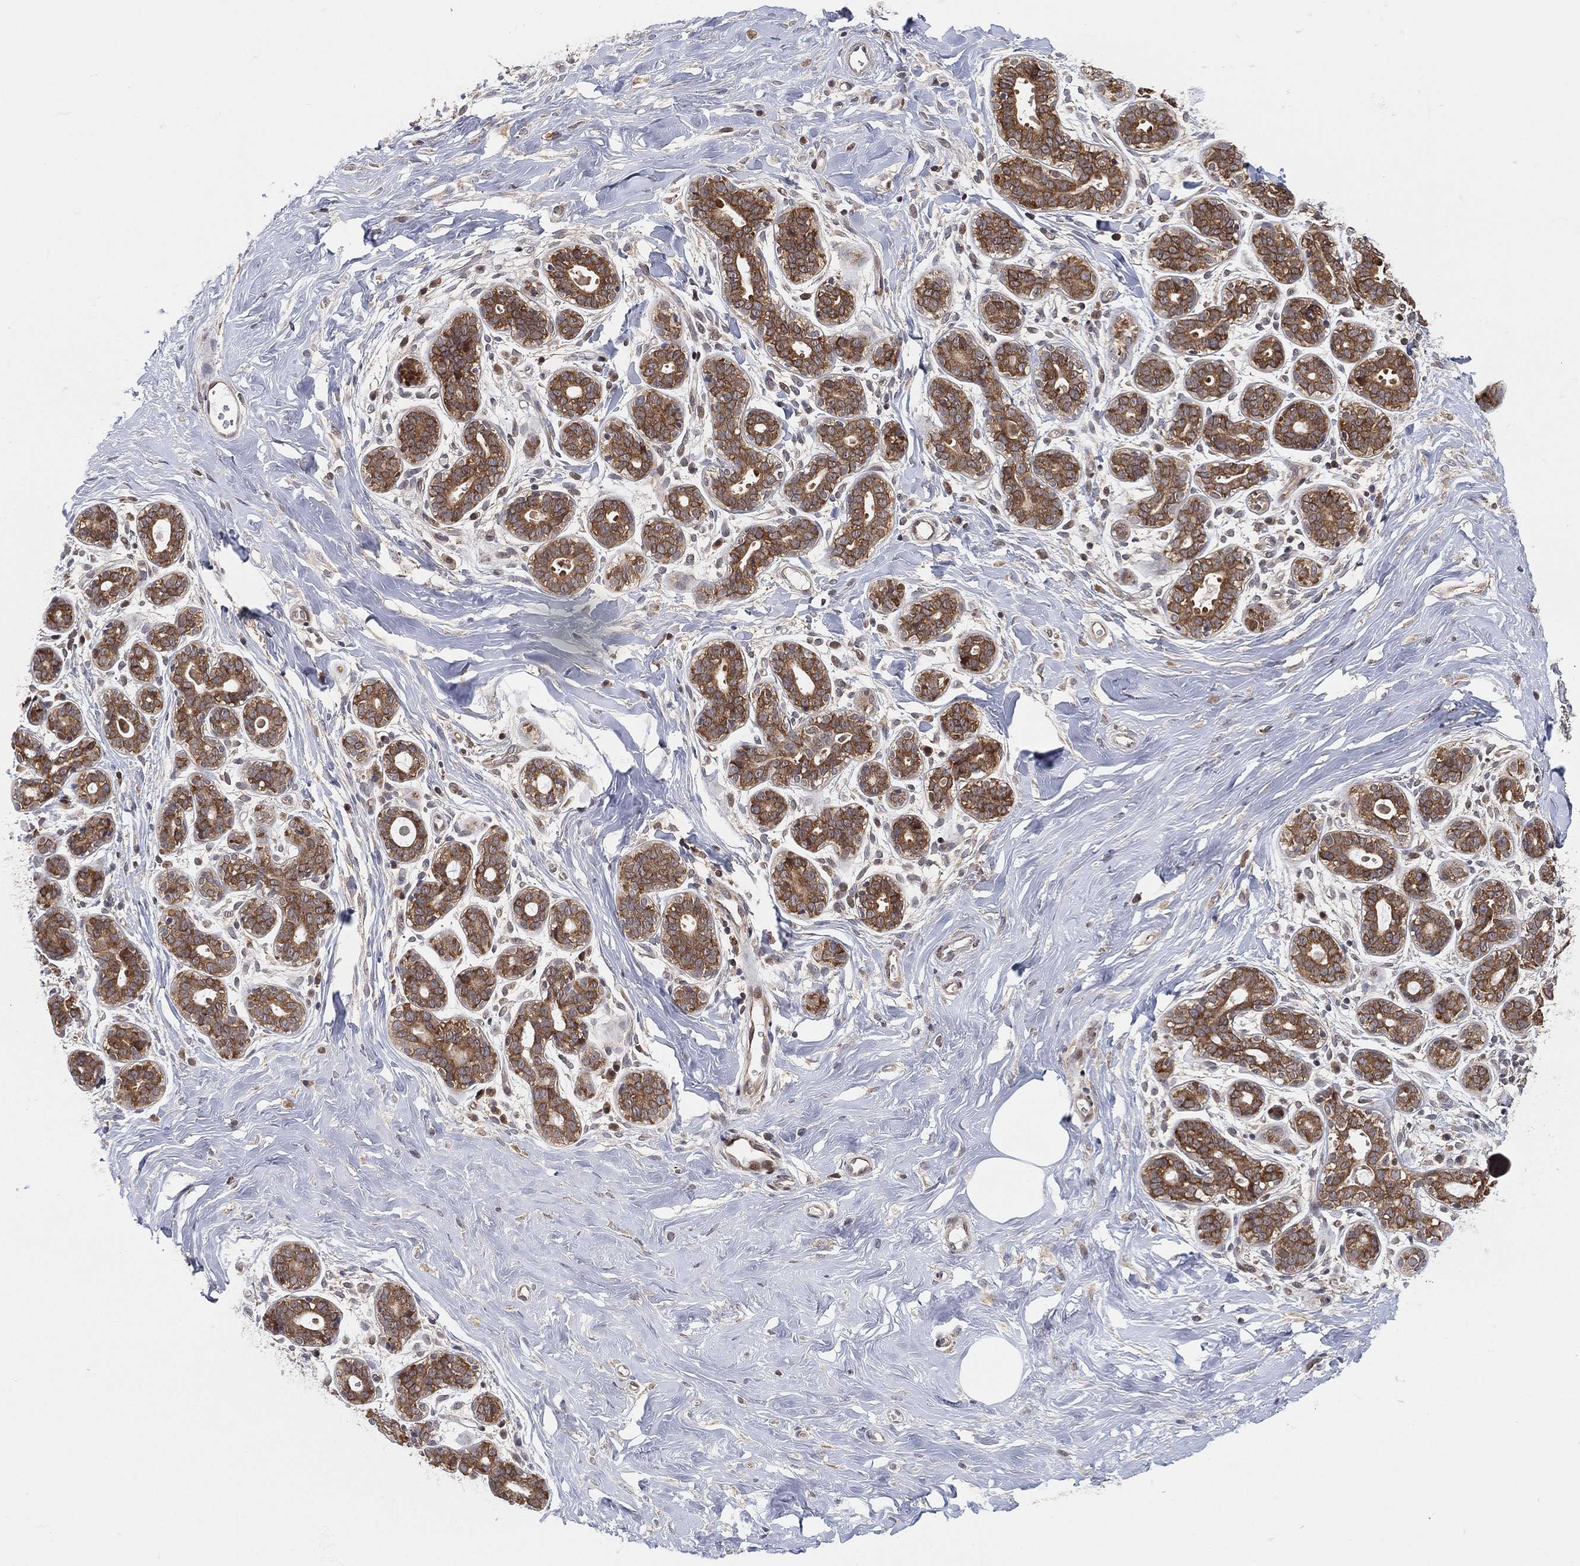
{"staining": {"intensity": "moderate", "quantity": ">75%", "location": "cytoplasmic/membranous"}, "tissue": "breast", "cell_type": "Glandular cells", "image_type": "normal", "snomed": [{"axis": "morphology", "description": "Normal tissue, NOS"}, {"axis": "topography", "description": "Breast"}], "caption": "Protein positivity by IHC exhibits moderate cytoplasmic/membranous positivity in about >75% of glandular cells in normal breast. Nuclei are stained in blue.", "gene": "TMTC4", "patient": {"sex": "female", "age": 43}}